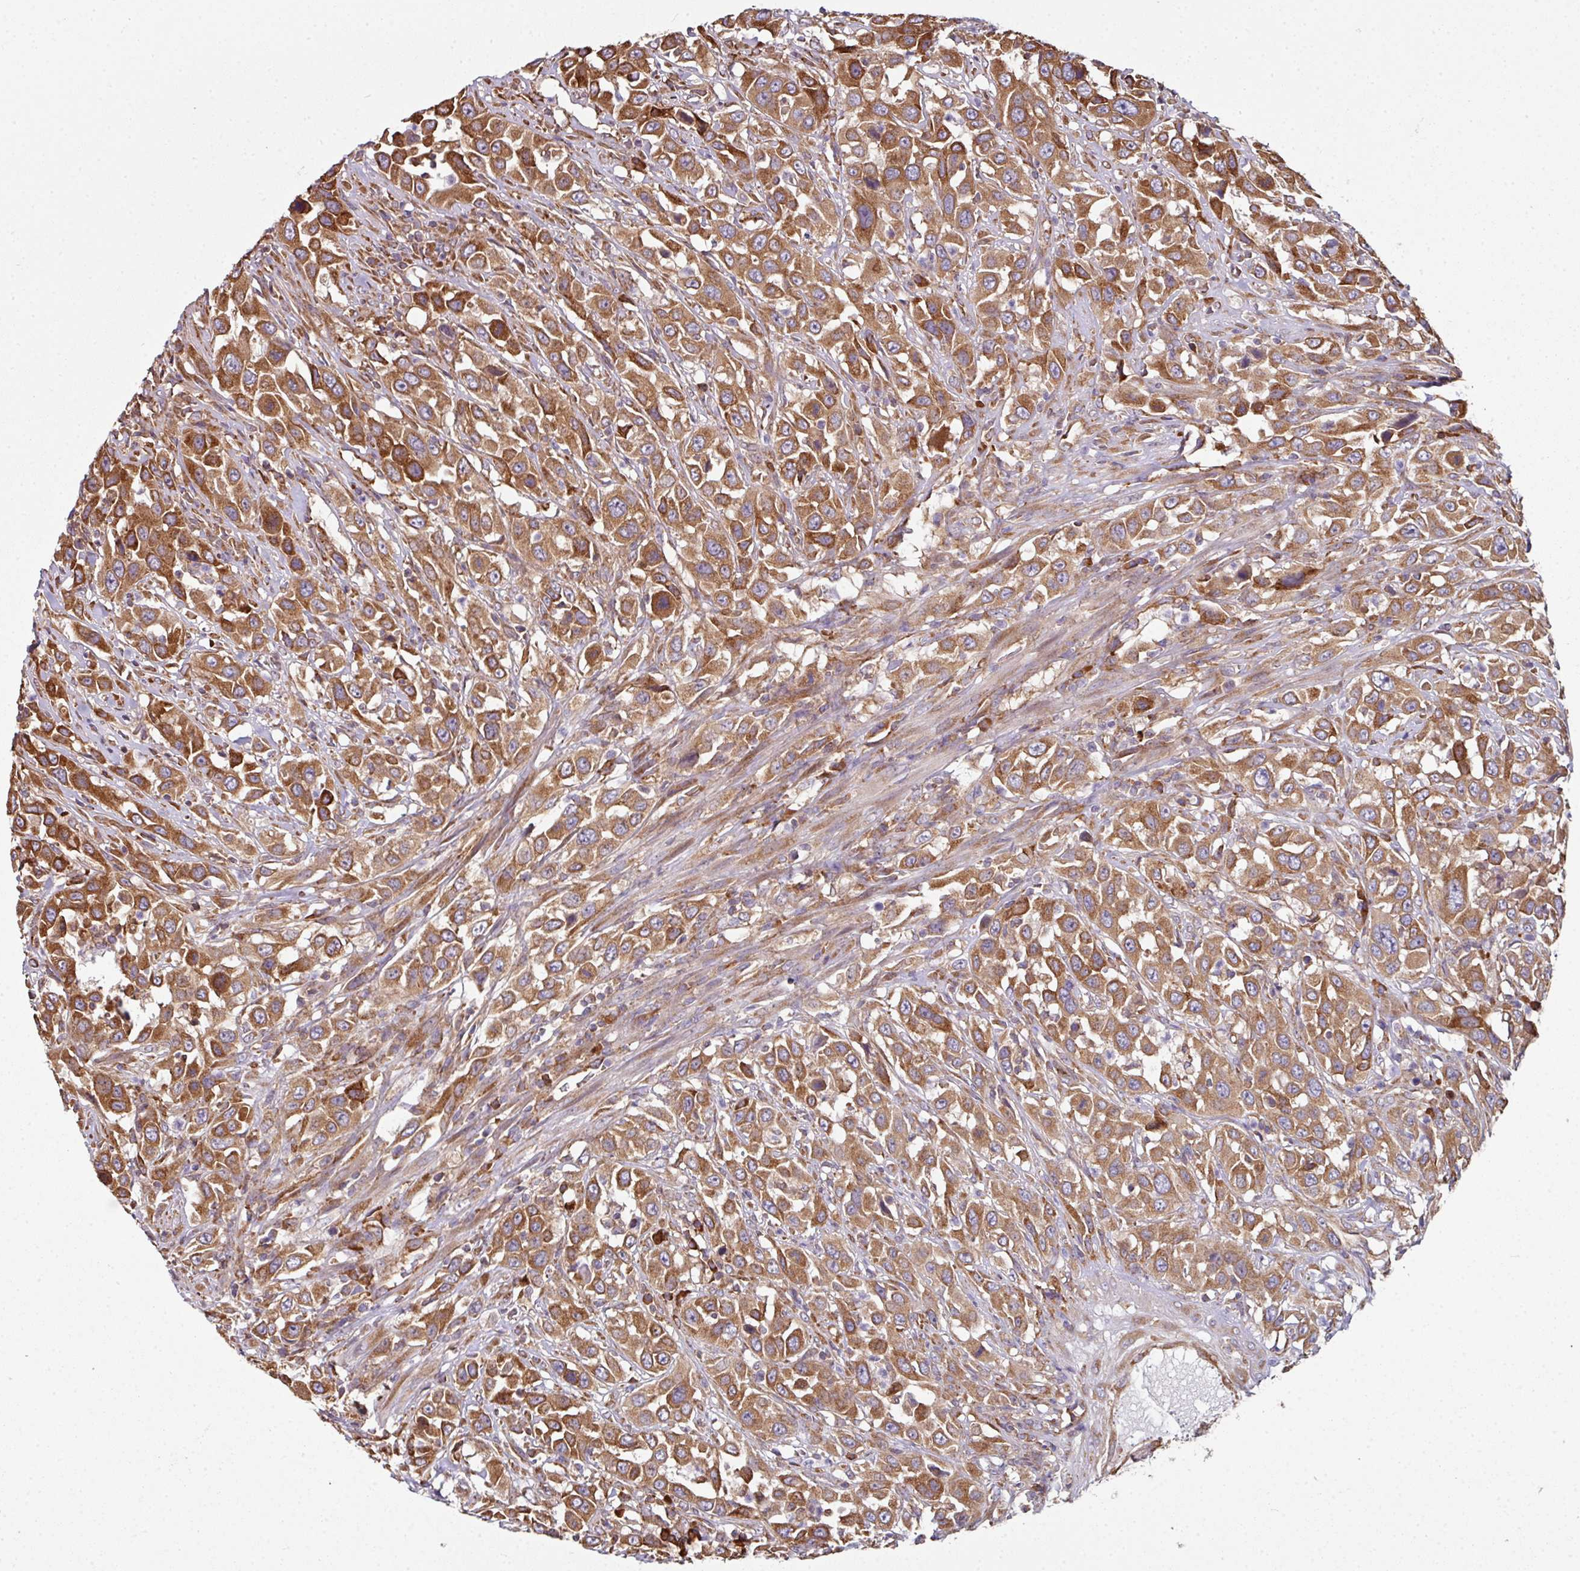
{"staining": {"intensity": "strong", "quantity": ">75%", "location": "cytoplasmic/membranous"}, "tissue": "urothelial cancer", "cell_type": "Tumor cells", "image_type": "cancer", "snomed": [{"axis": "morphology", "description": "Urothelial carcinoma, High grade"}, {"axis": "topography", "description": "Urinary bladder"}], "caption": "This histopathology image reveals immunohistochemistry (IHC) staining of urothelial cancer, with high strong cytoplasmic/membranous staining in about >75% of tumor cells.", "gene": "FAT4", "patient": {"sex": "male", "age": 61}}